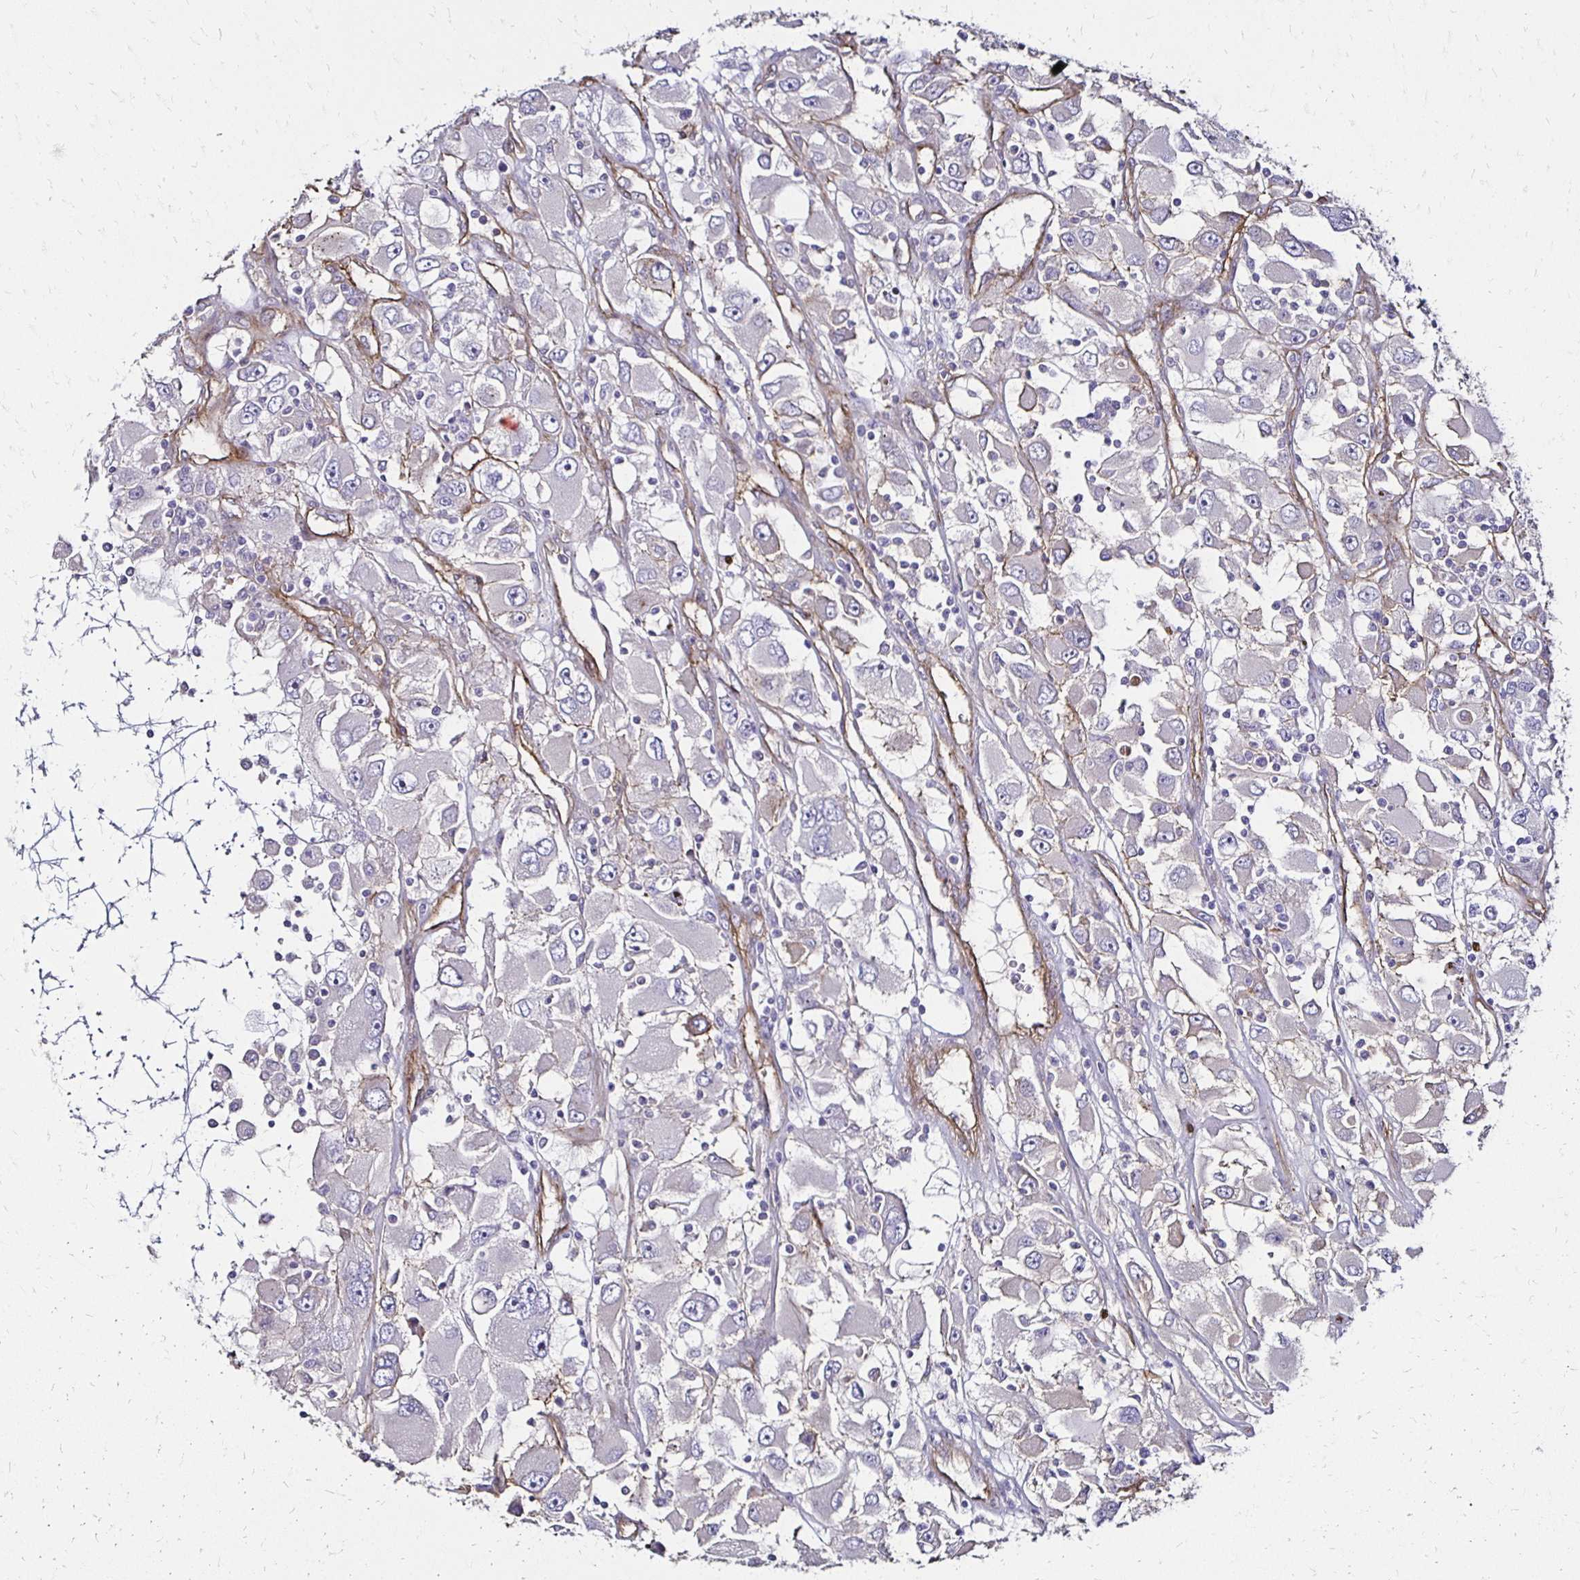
{"staining": {"intensity": "negative", "quantity": "none", "location": "none"}, "tissue": "renal cancer", "cell_type": "Tumor cells", "image_type": "cancer", "snomed": [{"axis": "morphology", "description": "Adenocarcinoma, NOS"}, {"axis": "topography", "description": "Kidney"}], "caption": "Tumor cells are negative for brown protein staining in renal cancer (adenocarcinoma). Brightfield microscopy of immunohistochemistry stained with DAB (brown) and hematoxylin (blue), captured at high magnification.", "gene": "ITGB1", "patient": {"sex": "female", "age": 52}}